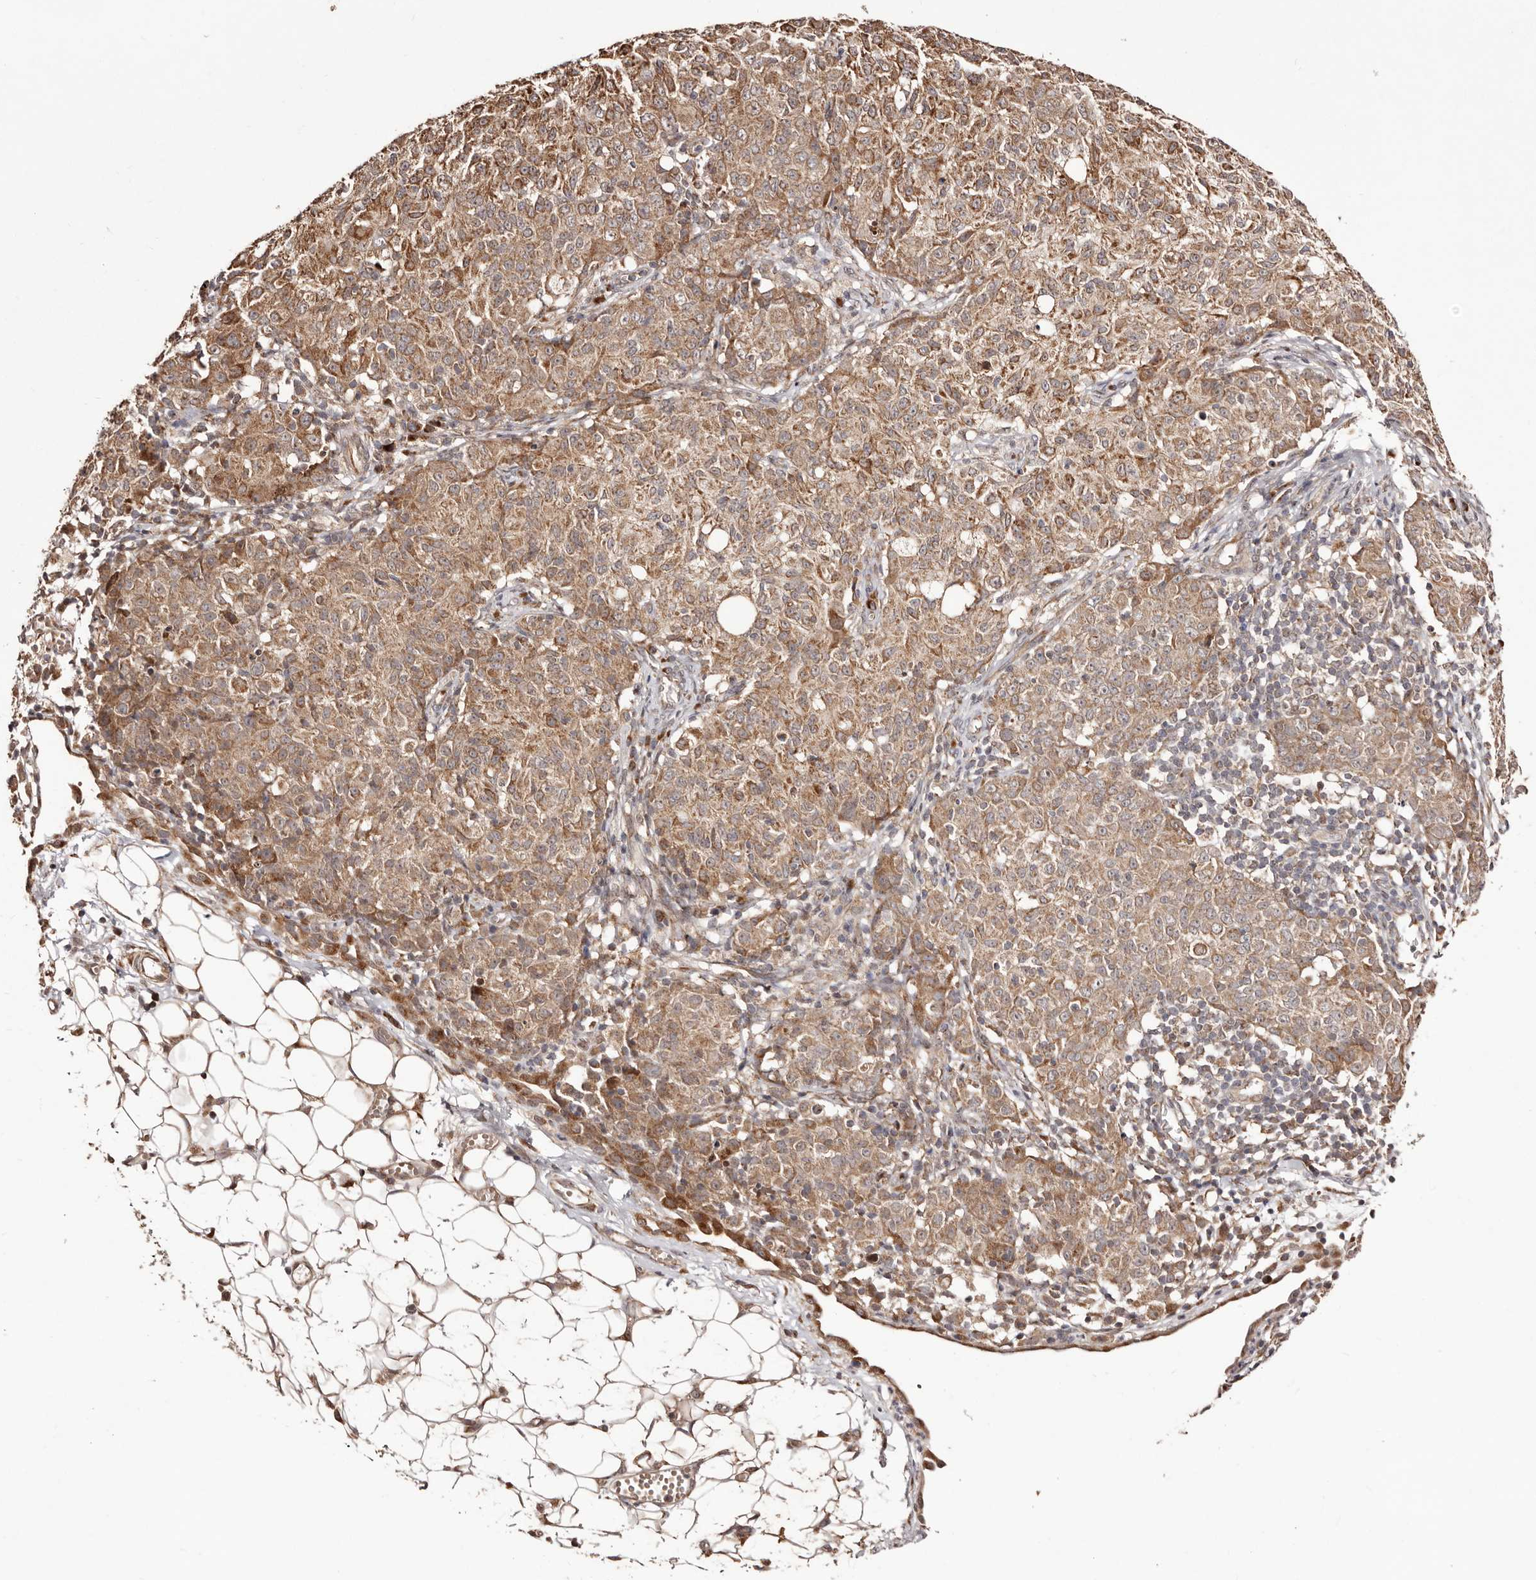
{"staining": {"intensity": "moderate", "quantity": ">75%", "location": "cytoplasmic/membranous"}, "tissue": "ovarian cancer", "cell_type": "Tumor cells", "image_type": "cancer", "snomed": [{"axis": "morphology", "description": "Carcinoma, endometroid"}, {"axis": "topography", "description": "Ovary"}], "caption": "Tumor cells reveal moderate cytoplasmic/membranous positivity in approximately >75% of cells in ovarian endometroid carcinoma. (DAB IHC, brown staining for protein, blue staining for nuclei).", "gene": "EGR3", "patient": {"sex": "female", "age": 42}}